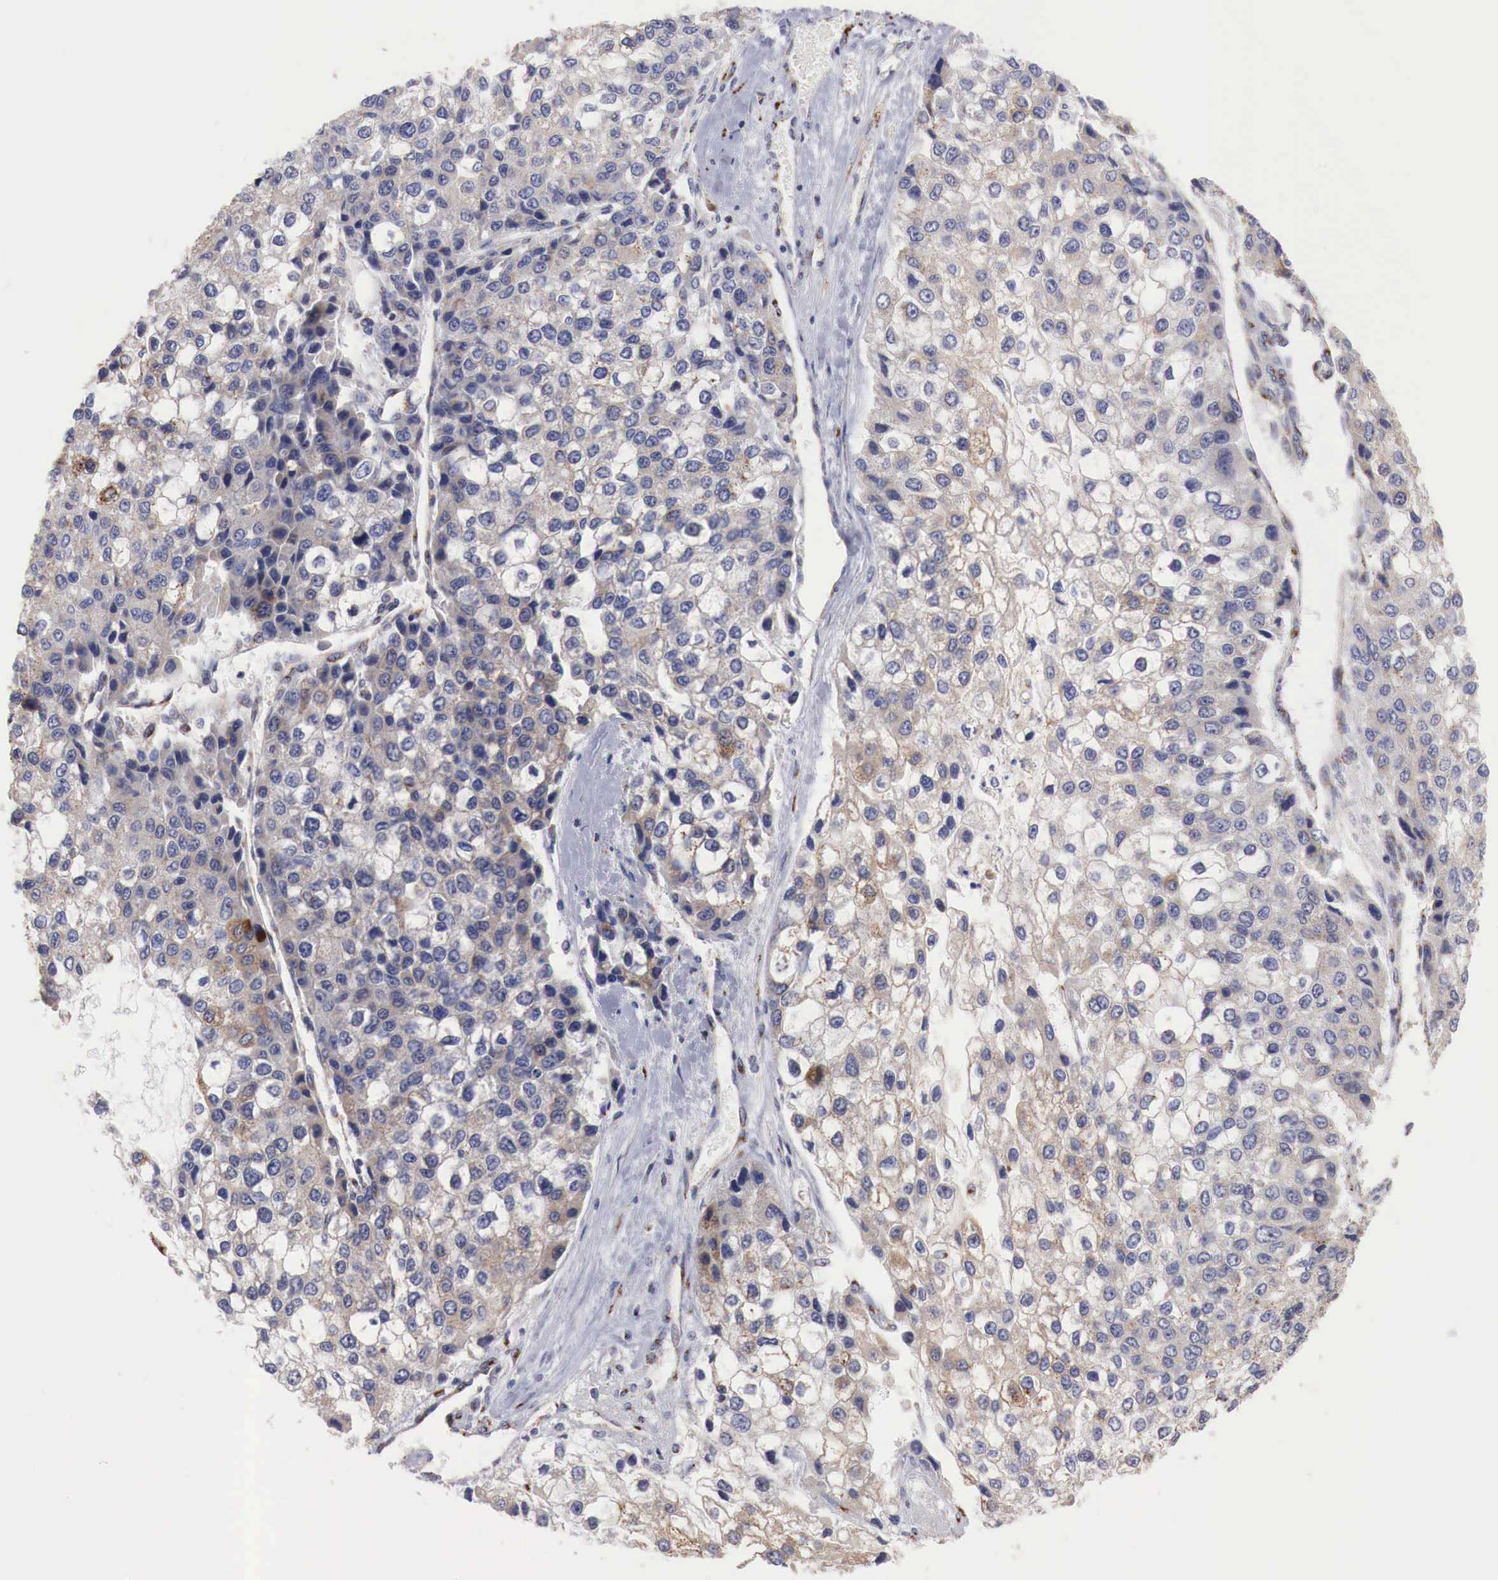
{"staining": {"intensity": "moderate", "quantity": "25%-75%", "location": "cytoplasmic/membranous"}, "tissue": "liver cancer", "cell_type": "Tumor cells", "image_type": "cancer", "snomed": [{"axis": "morphology", "description": "Carcinoma, Hepatocellular, NOS"}, {"axis": "topography", "description": "Liver"}], "caption": "Immunohistochemistry (IHC) histopathology image of neoplastic tissue: hepatocellular carcinoma (liver) stained using IHC reveals medium levels of moderate protein expression localized specifically in the cytoplasmic/membranous of tumor cells, appearing as a cytoplasmic/membranous brown color.", "gene": "SYAP1", "patient": {"sex": "female", "age": 66}}